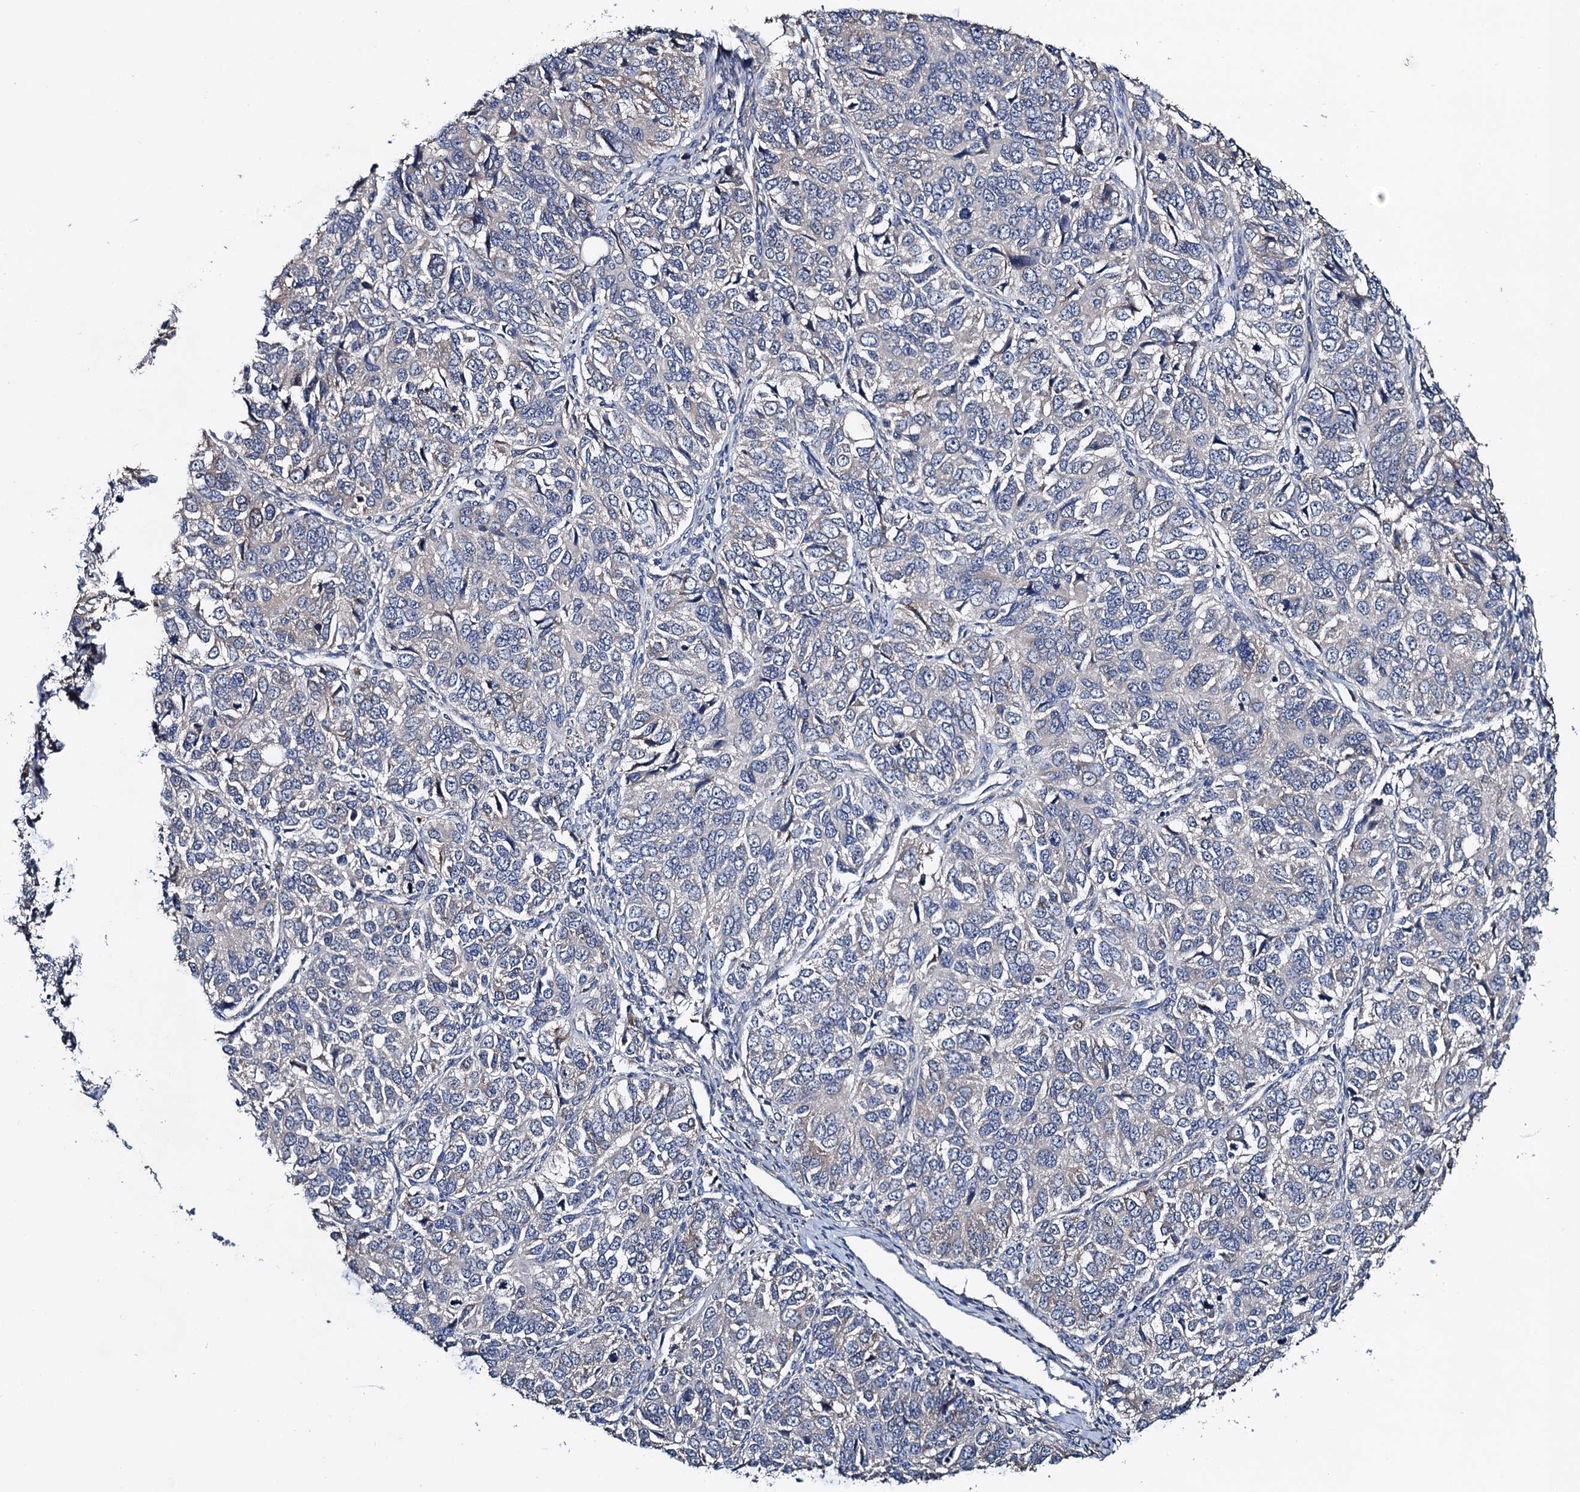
{"staining": {"intensity": "negative", "quantity": "none", "location": "none"}, "tissue": "ovarian cancer", "cell_type": "Tumor cells", "image_type": "cancer", "snomed": [{"axis": "morphology", "description": "Carcinoma, endometroid"}, {"axis": "topography", "description": "Ovary"}], "caption": "There is no significant positivity in tumor cells of ovarian cancer (endometroid carcinoma).", "gene": "TRMT112", "patient": {"sex": "female", "age": 51}}